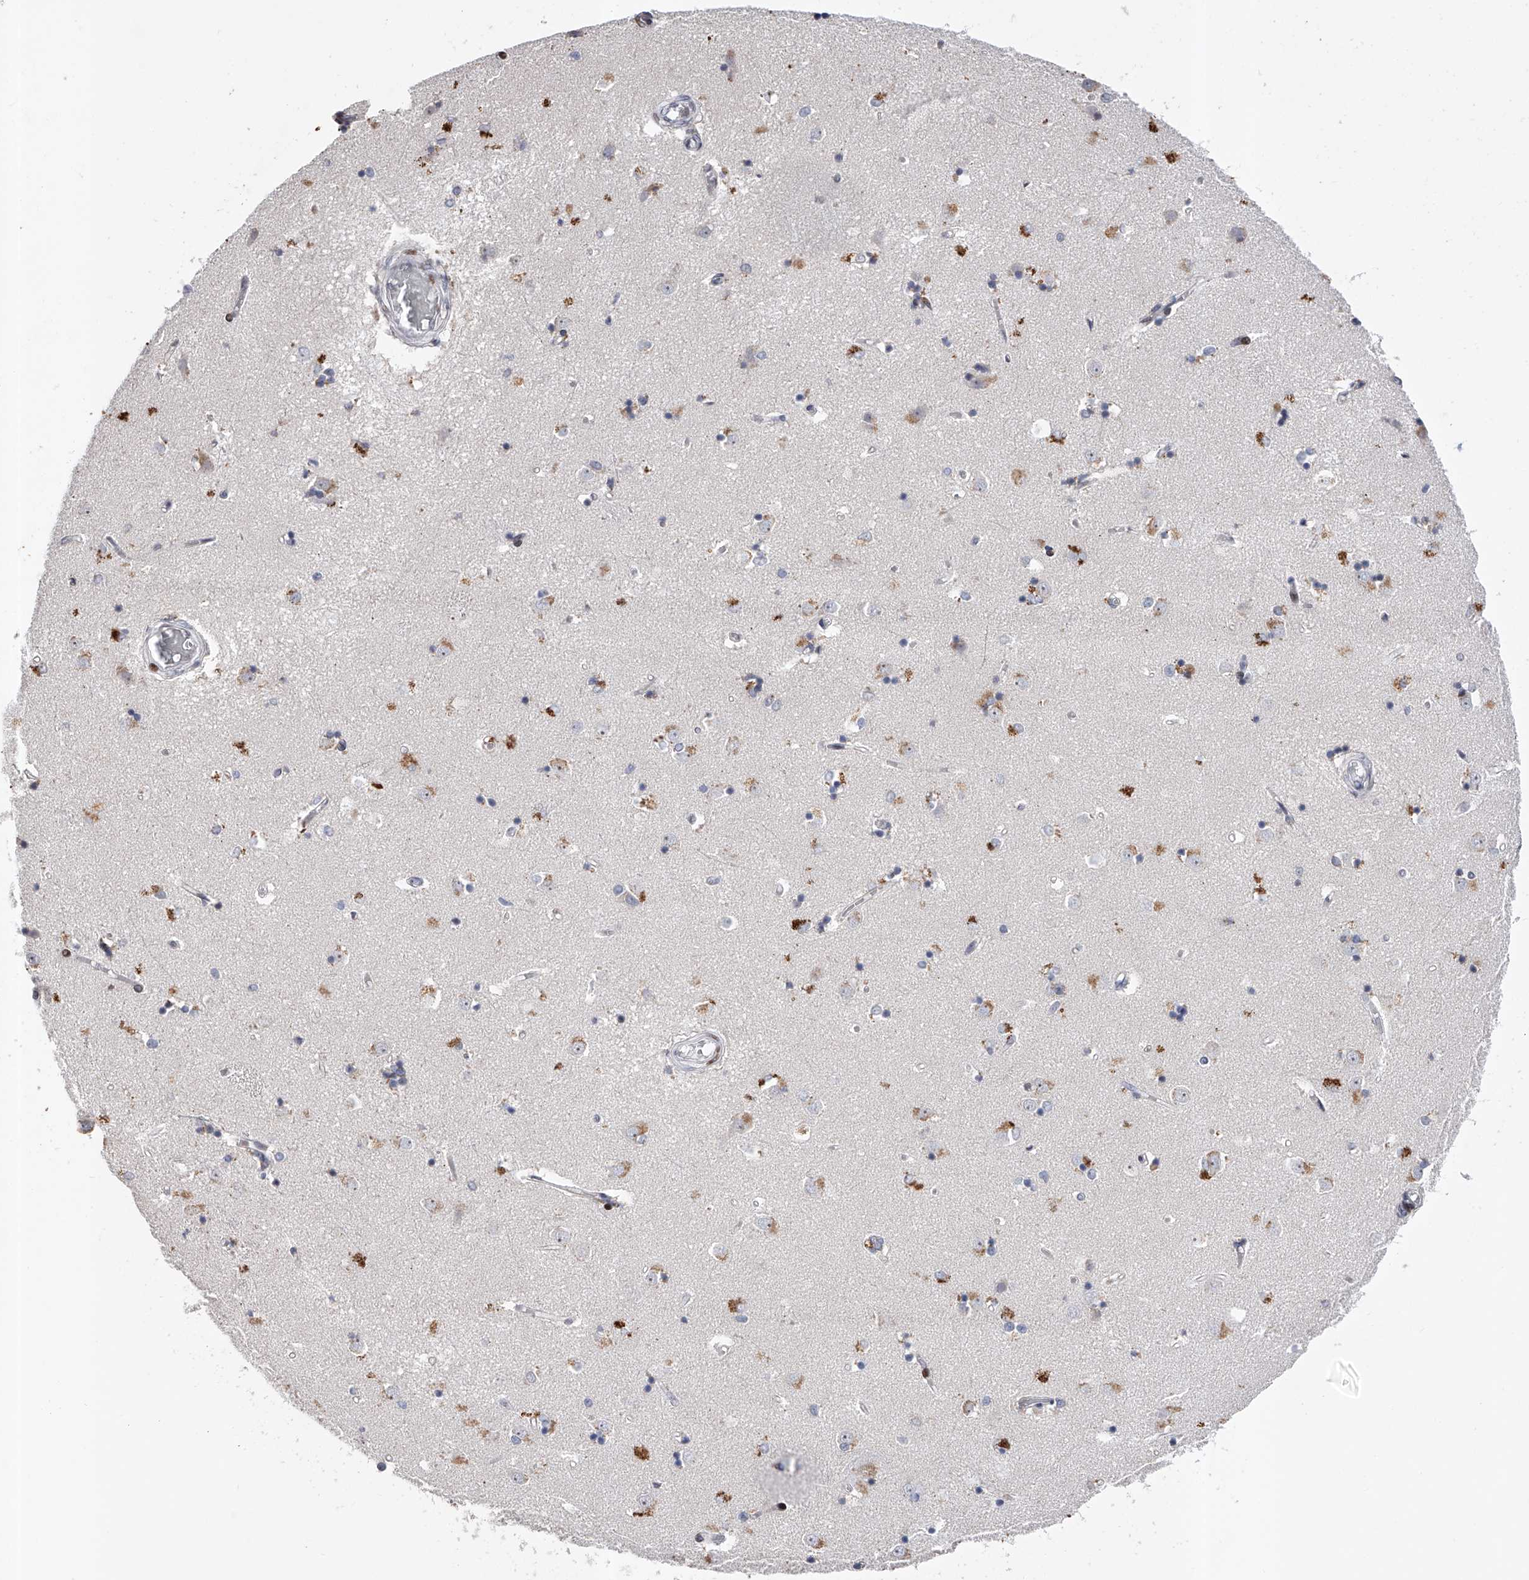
{"staining": {"intensity": "negative", "quantity": "none", "location": "none"}, "tissue": "caudate", "cell_type": "Glial cells", "image_type": "normal", "snomed": [{"axis": "morphology", "description": "Normal tissue, NOS"}, {"axis": "topography", "description": "Lateral ventricle wall"}], "caption": "Glial cells show no significant protein expression in benign caudate. The staining was performed using DAB (3,3'-diaminobenzidine) to visualize the protein expression in brown, while the nuclei were stained in blue with hematoxylin (Magnification: 20x).", "gene": "RWDD2A", "patient": {"sex": "male", "age": 45}}